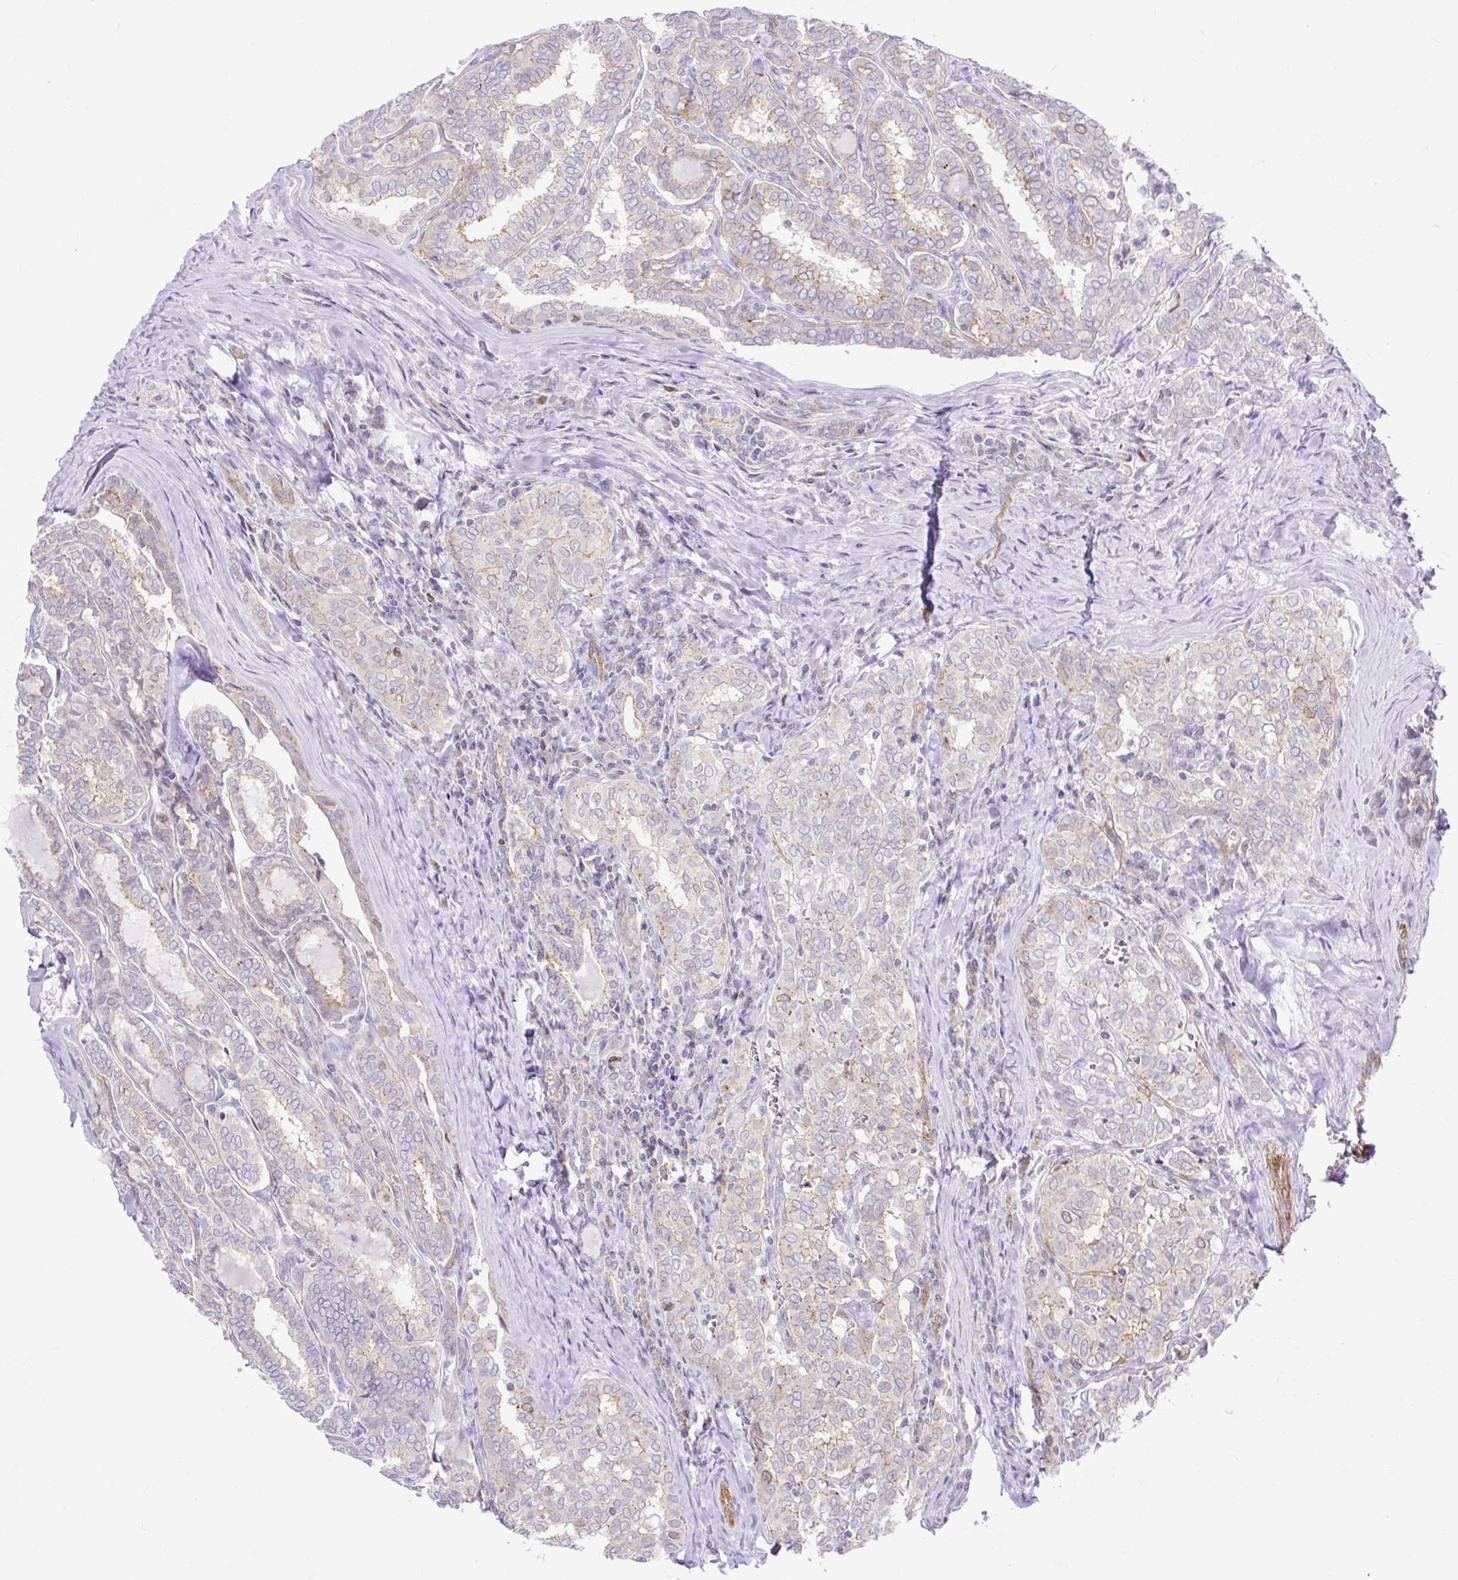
{"staining": {"intensity": "moderate", "quantity": "25%-75%", "location": "cytoplasmic/membranous"}, "tissue": "thyroid cancer", "cell_type": "Tumor cells", "image_type": "cancer", "snomed": [{"axis": "morphology", "description": "Papillary adenocarcinoma, NOS"}, {"axis": "topography", "description": "Thyroid gland"}], "caption": "Immunohistochemistry (IHC) staining of papillary adenocarcinoma (thyroid), which shows medium levels of moderate cytoplasmic/membranous positivity in about 25%-75% of tumor cells indicating moderate cytoplasmic/membranous protein positivity. The staining was performed using DAB (3,3'-diaminobenzidine) (brown) for protein detection and nuclei were counterstained in hematoxylin (blue).", "gene": "HIP1R", "patient": {"sex": "female", "age": 30}}